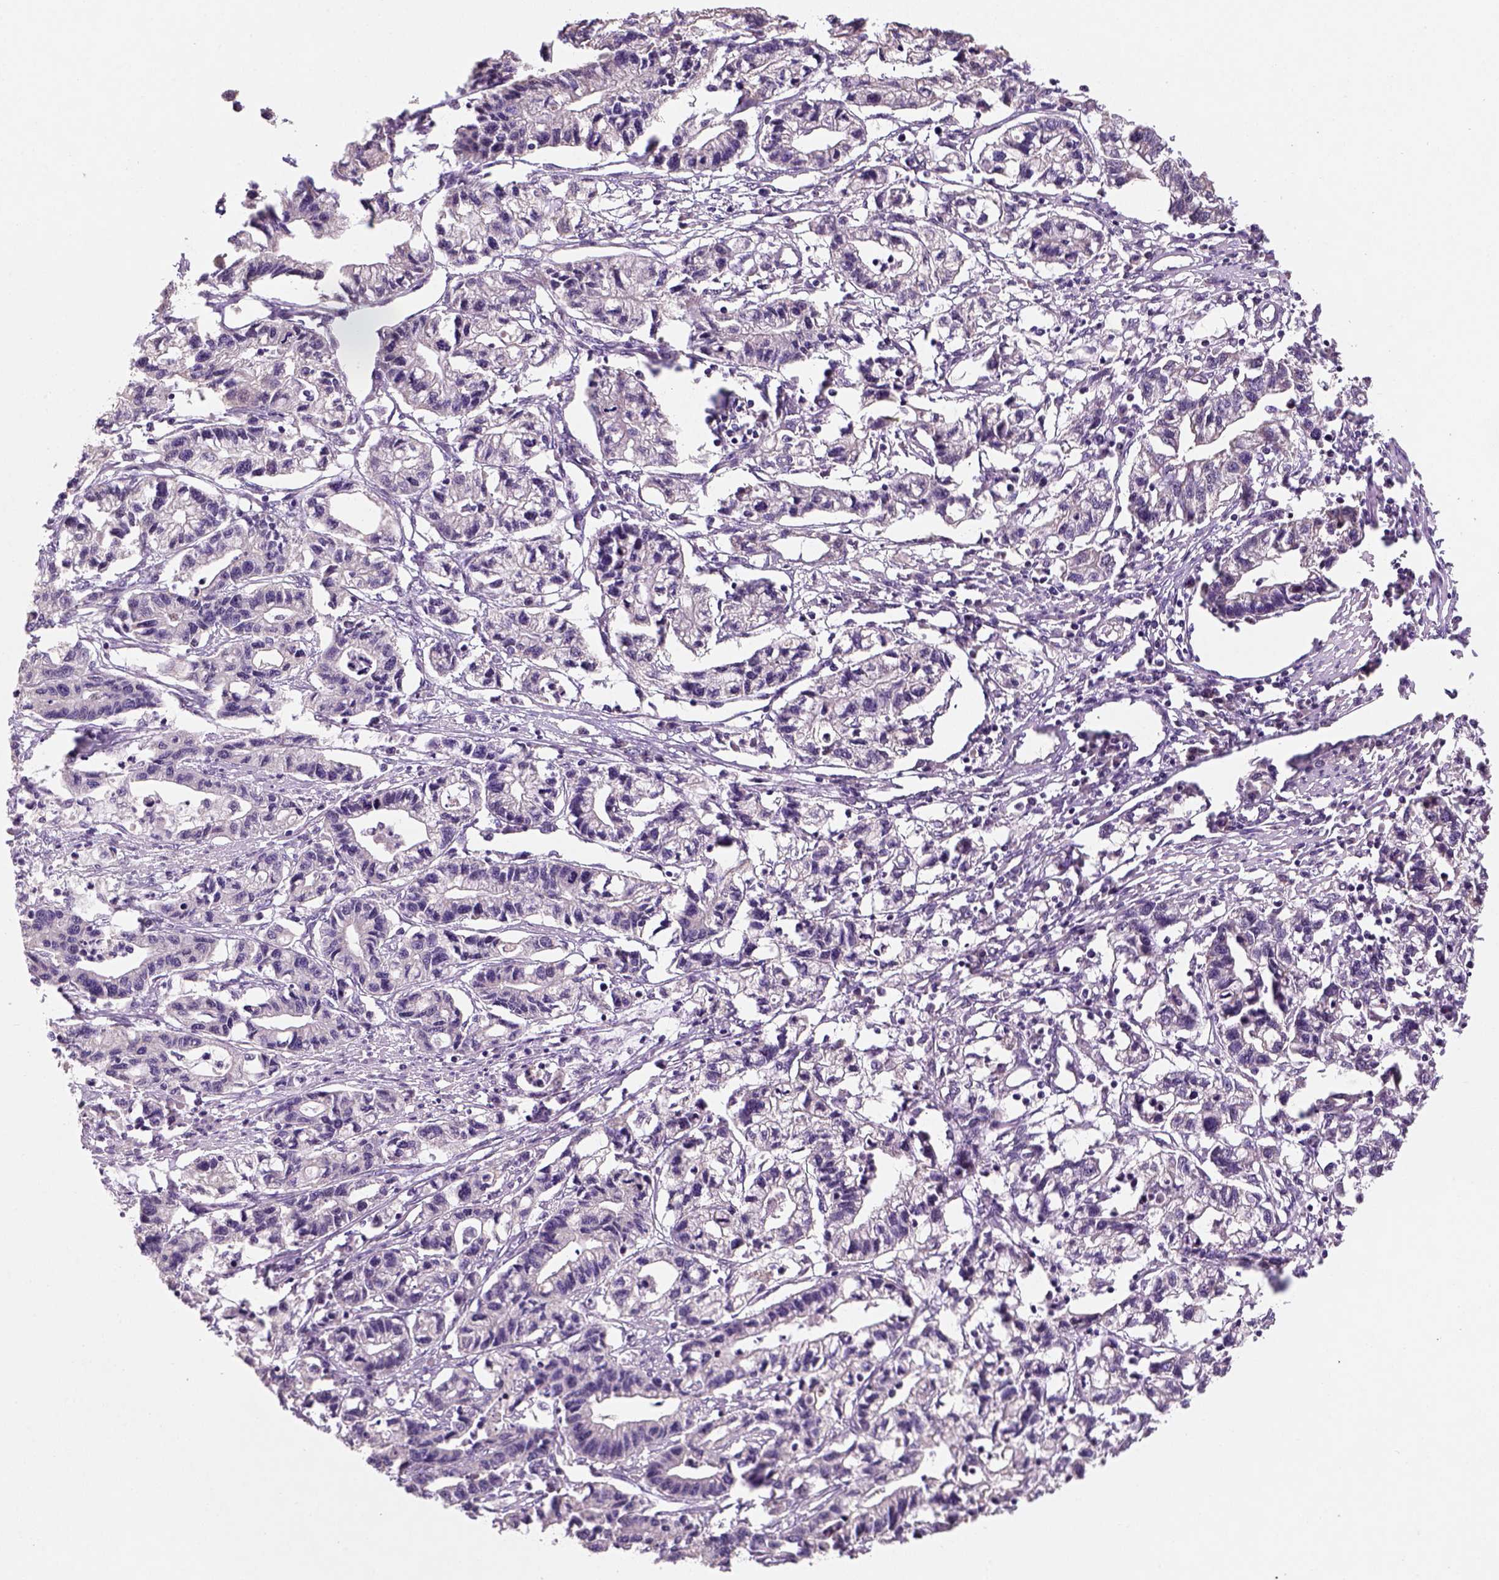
{"staining": {"intensity": "negative", "quantity": "none", "location": "none"}, "tissue": "stomach cancer", "cell_type": "Tumor cells", "image_type": "cancer", "snomed": [{"axis": "morphology", "description": "Adenocarcinoma, NOS"}, {"axis": "topography", "description": "Stomach"}], "caption": "IHC of human stomach cancer displays no positivity in tumor cells.", "gene": "DDX50", "patient": {"sex": "male", "age": 83}}